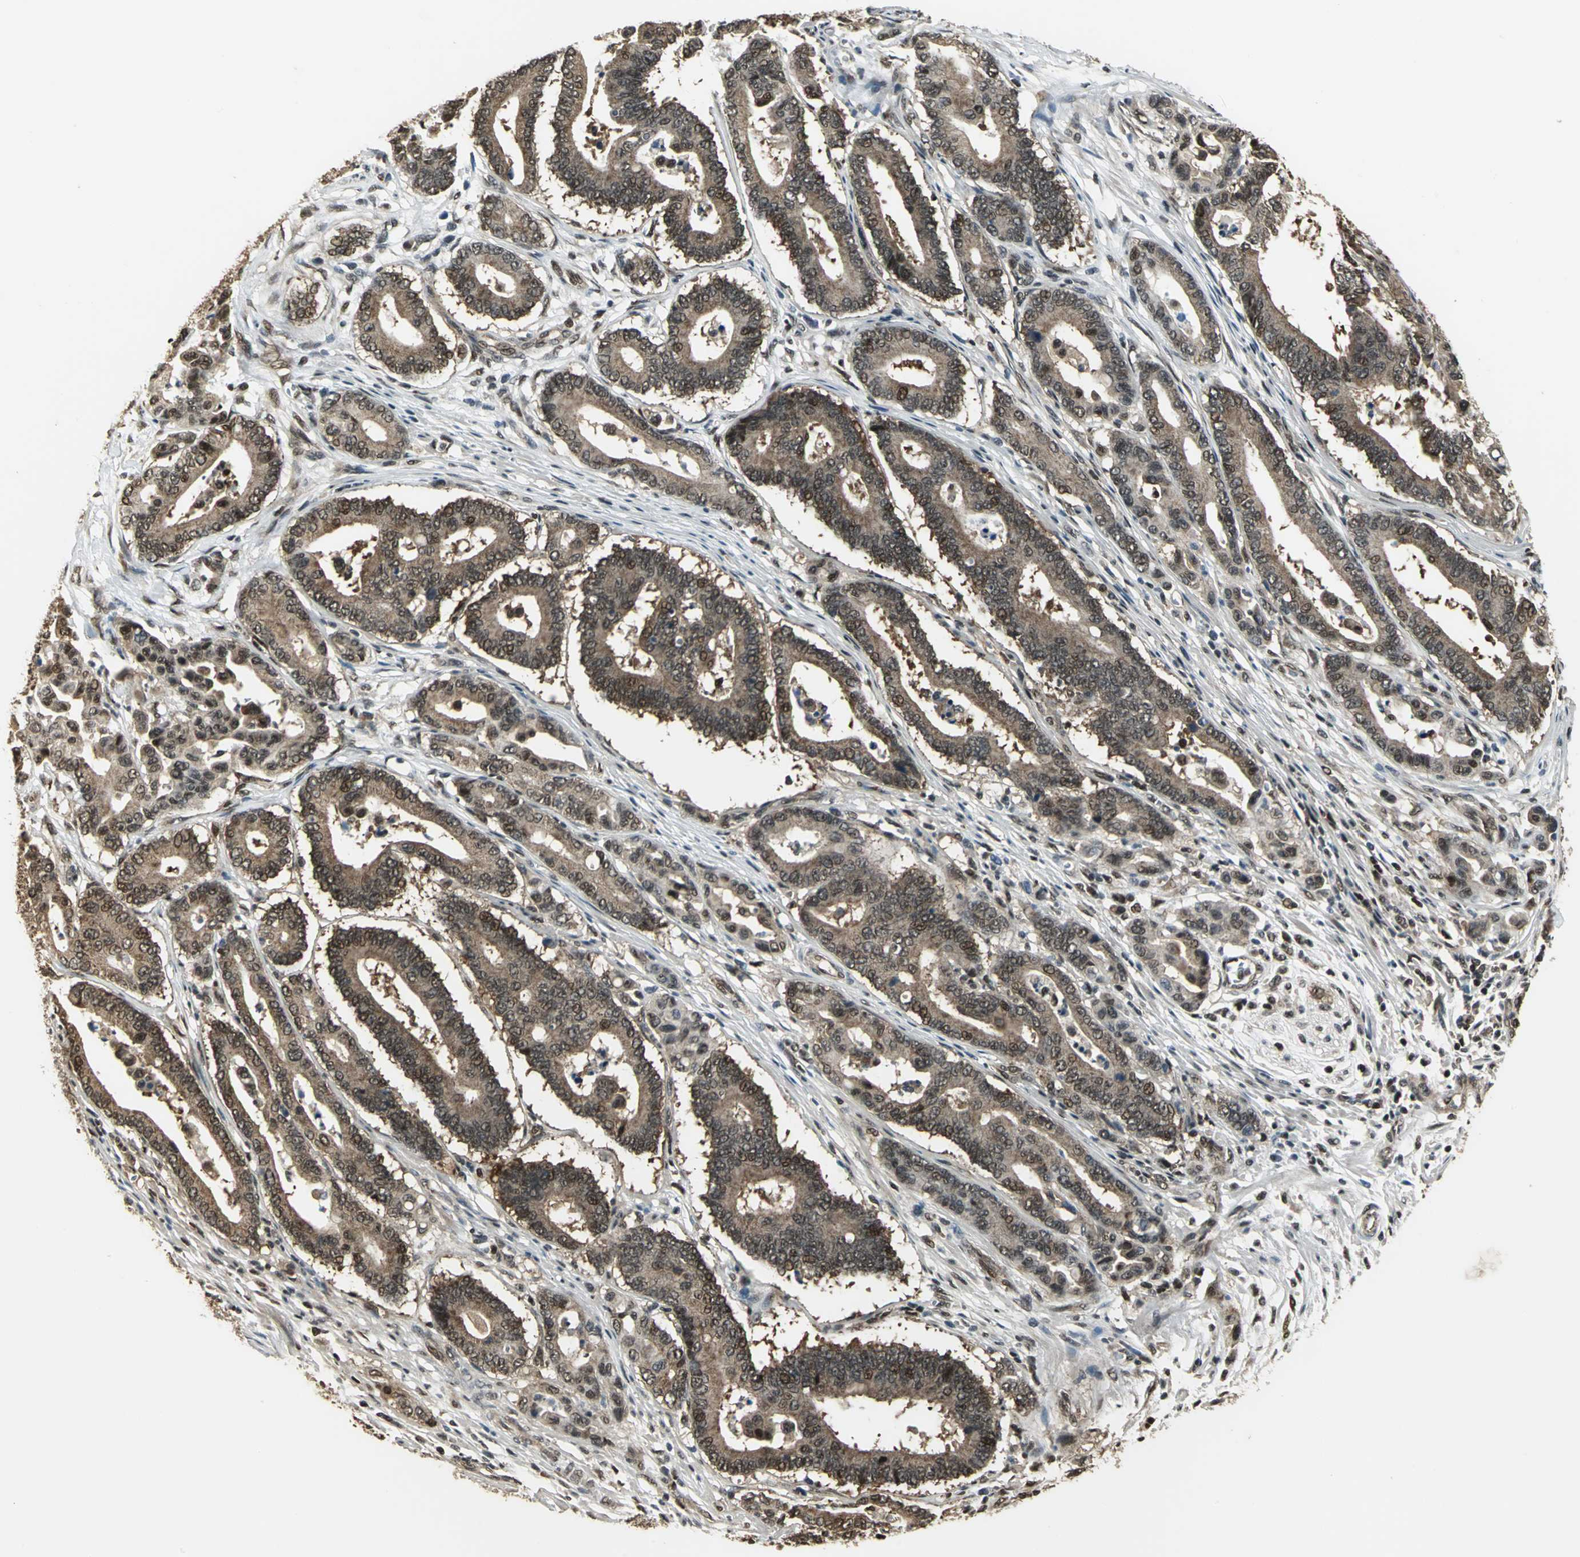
{"staining": {"intensity": "moderate", "quantity": ">75%", "location": "cytoplasmic/membranous,nuclear"}, "tissue": "colorectal cancer", "cell_type": "Tumor cells", "image_type": "cancer", "snomed": [{"axis": "morphology", "description": "Normal tissue, NOS"}, {"axis": "morphology", "description": "Adenocarcinoma, NOS"}, {"axis": "topography", "description": "Colon"}], "caption": "IHC (DAB (3,3'-diaminobenzidine)) staining of adenocarcinoma (colorectal) demonstrates moderate cytoplasmic/membranous and nuclear protein staining in approximately >75% of tumor cells. The staining was performed using DAB to visualize the protein expression in brown, while the nuclei were stained in blue with hematoxylin (Magnification: 20x).", "gene": "PSMC3", "patient": {"sex": "male", "age": 82}}